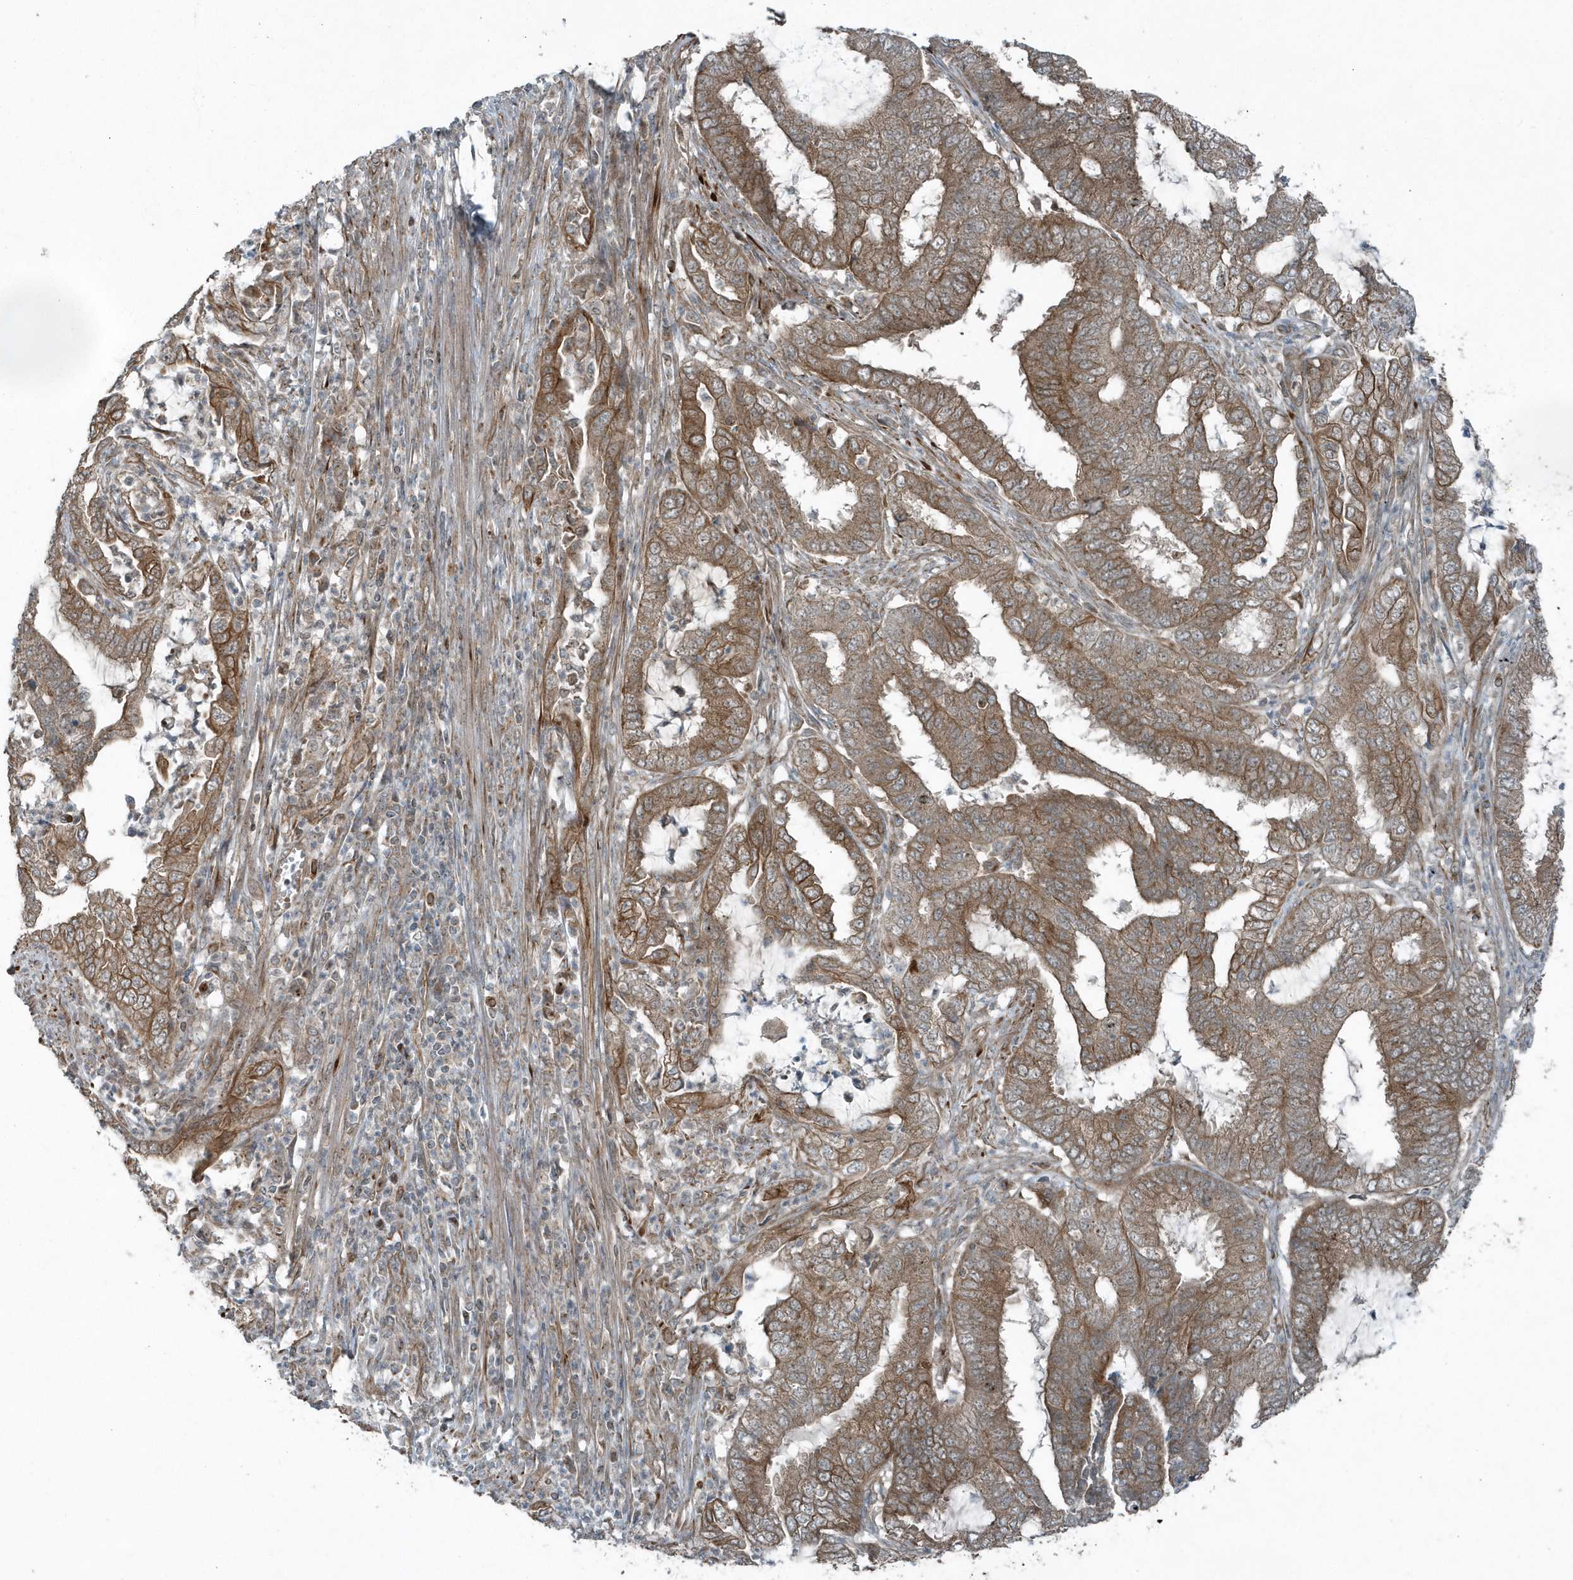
{"staining": {"intensity": "moderate", "quantity": ">75%", "location": "cytoplasmic/membranous"}, "tissue": "endometrial cancer", "cell_type": "Tumor cells", "image_type": "cancer", "snomed": [{"axis": "morphology", "description": "Adenocarcinoma, NOS"}, {"axis": "topography", "description": "Endometrium"}], "caption": "Endometrial cancer stained for a protein exhibits moderate cytoplasmic/membranous positivity in tumor cells.", "gene": "GCC2", "patient": {"sex": "female", "age": 51}}